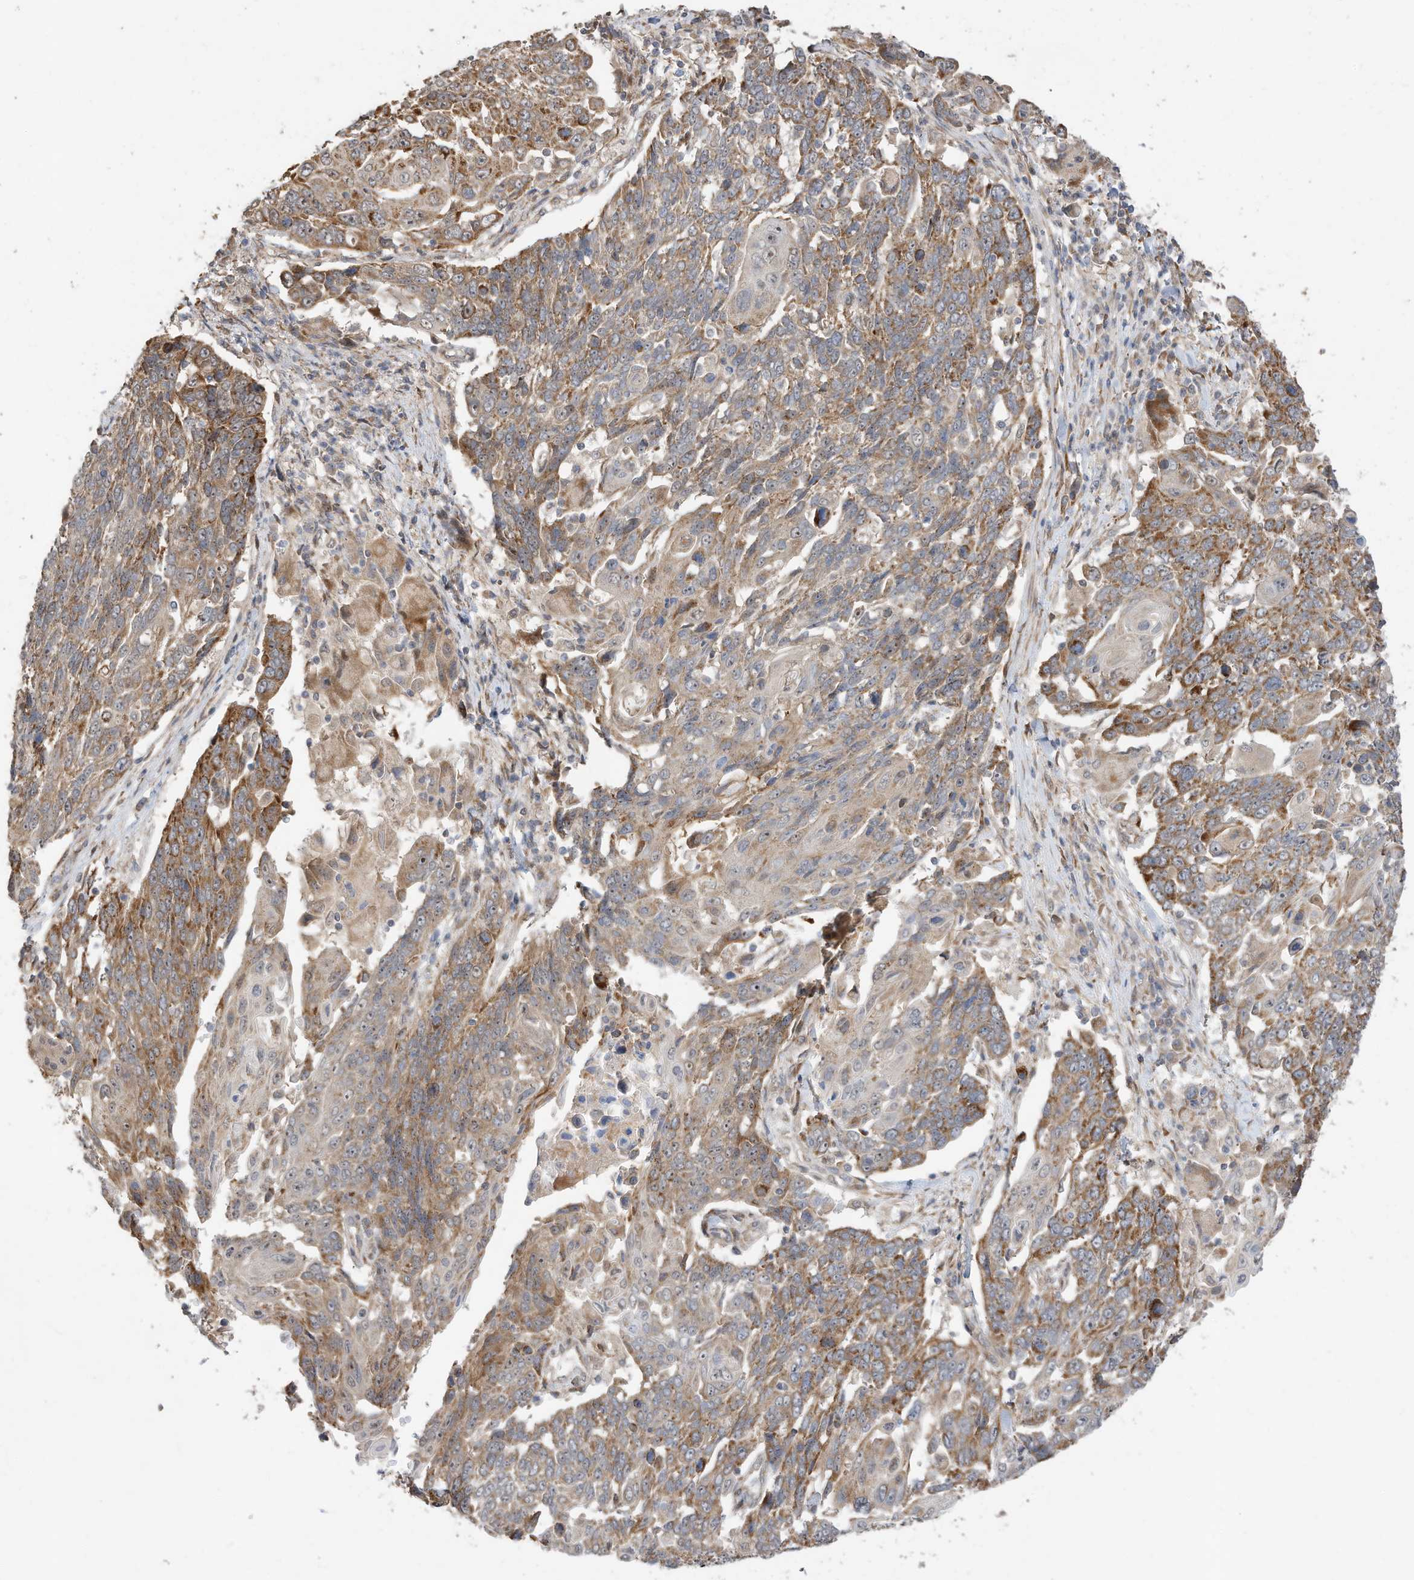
{"staining": {"intensity": "moderate", "quantity": "25%-75%", "location": "cytoplasmic/membranous"}, "tissue": "lung cancer", "cell_type": "Tumor cells", "image_type": "cancer", "snomed": [{"axis": "morphology", "description": "Squamous cell carcinoma, NOS"}, {"axis": "topography", "description": "Lung"}], "caption": "An image of human lung cancer stained for a protein demonstrates moderate cytoplasmic/membranous brown staining in tumor cells. The protein of interest is shown in brown color, while the nuclei are stained blue.", "gene": "CAGE1", "patient": {"sex": "male", "age": 66}}